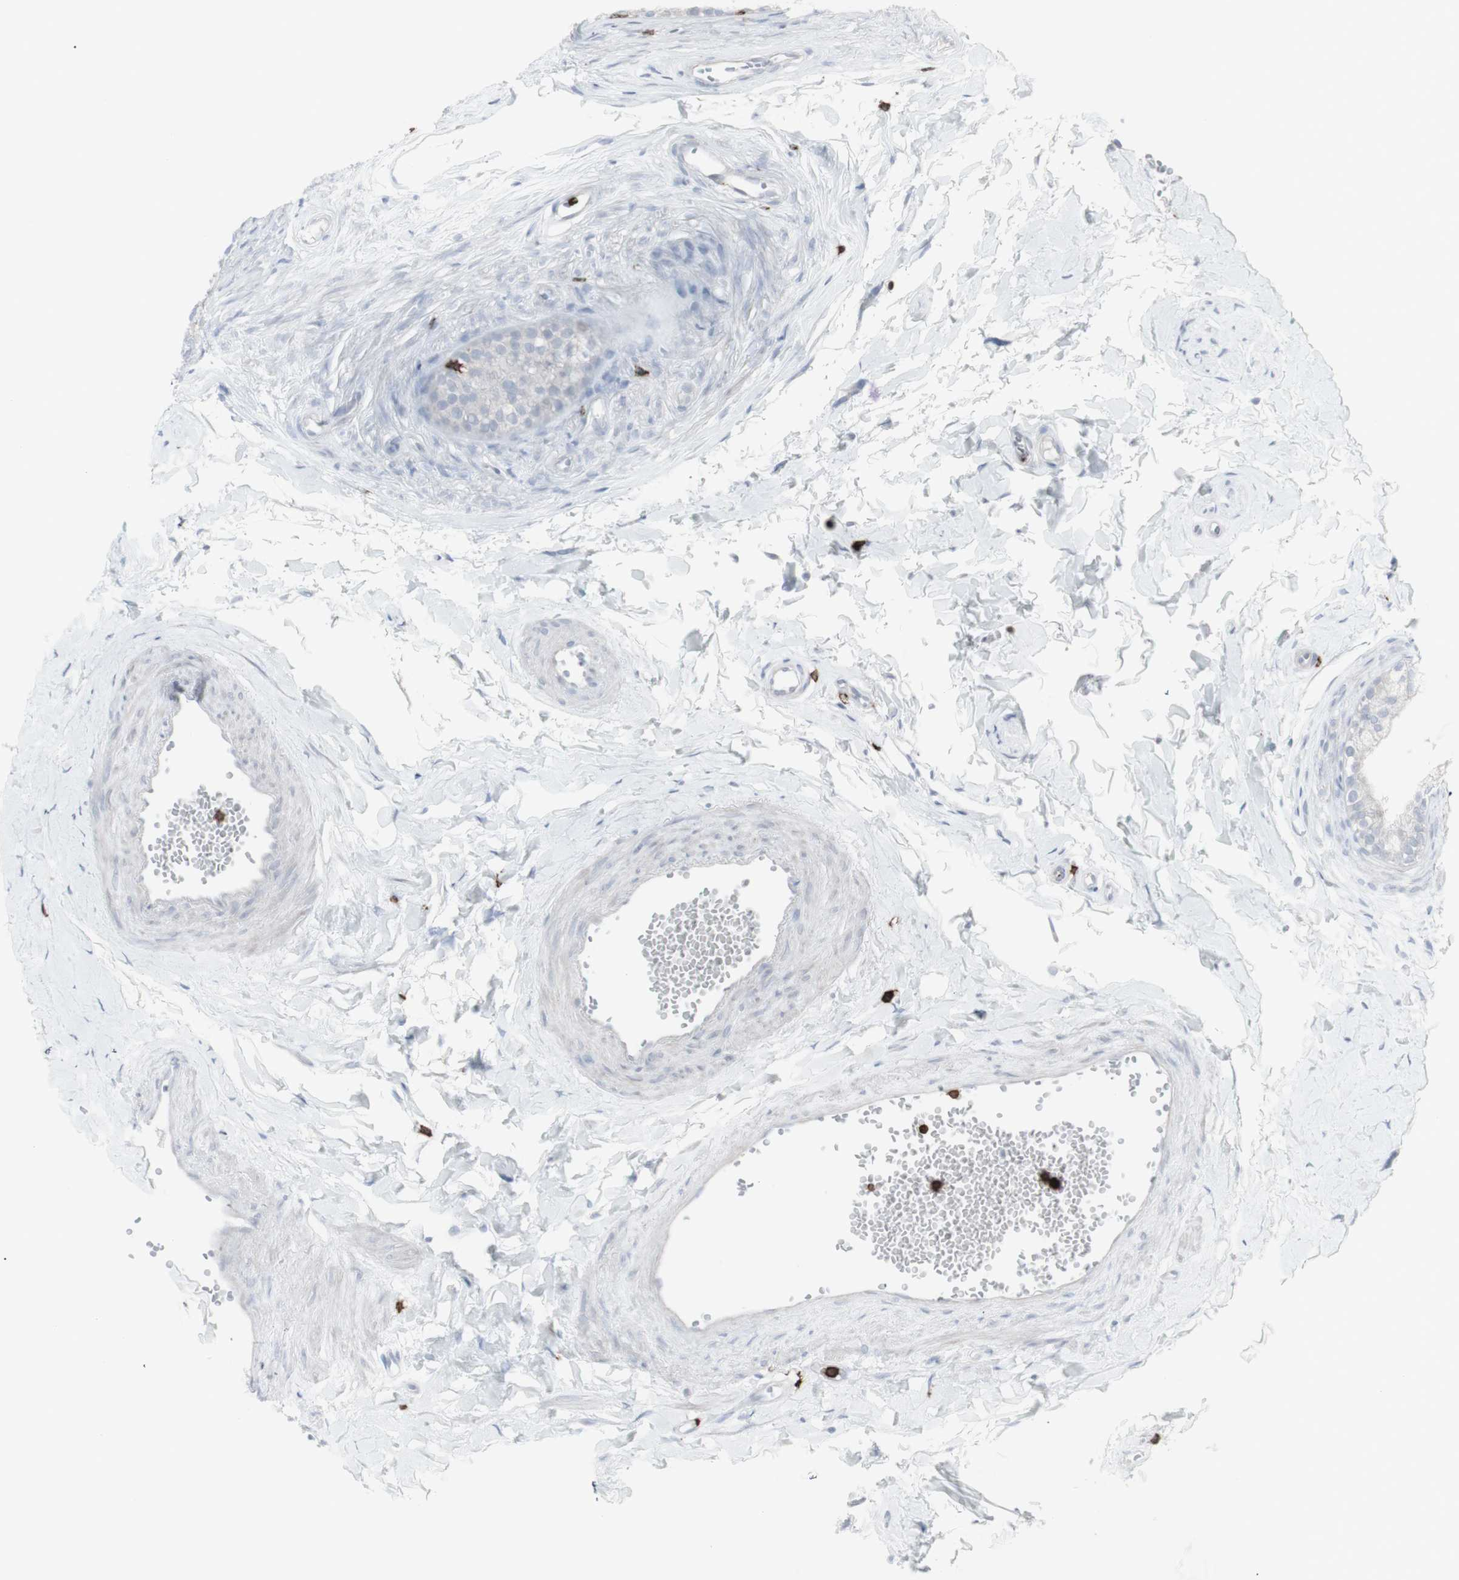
{"staining": {"intensity": "negative", "quantity": "none", "location": "none"}, "tissue": "epididymis", "cell_type": "Glandular cells", "image_type": "normal", "snomed": [{"axis": "morphology", "description": "Normal tissue, NOS"}, {"axis": "topography", "description": "Epididymis"}], "caption": "The IHC photomicrograph has no significant staining in glandular cells of epididymis. (IHC, brightfield microscopy, high magnification).", "gene": "CD247", "patient": {"sex": "male", "age": 56}}